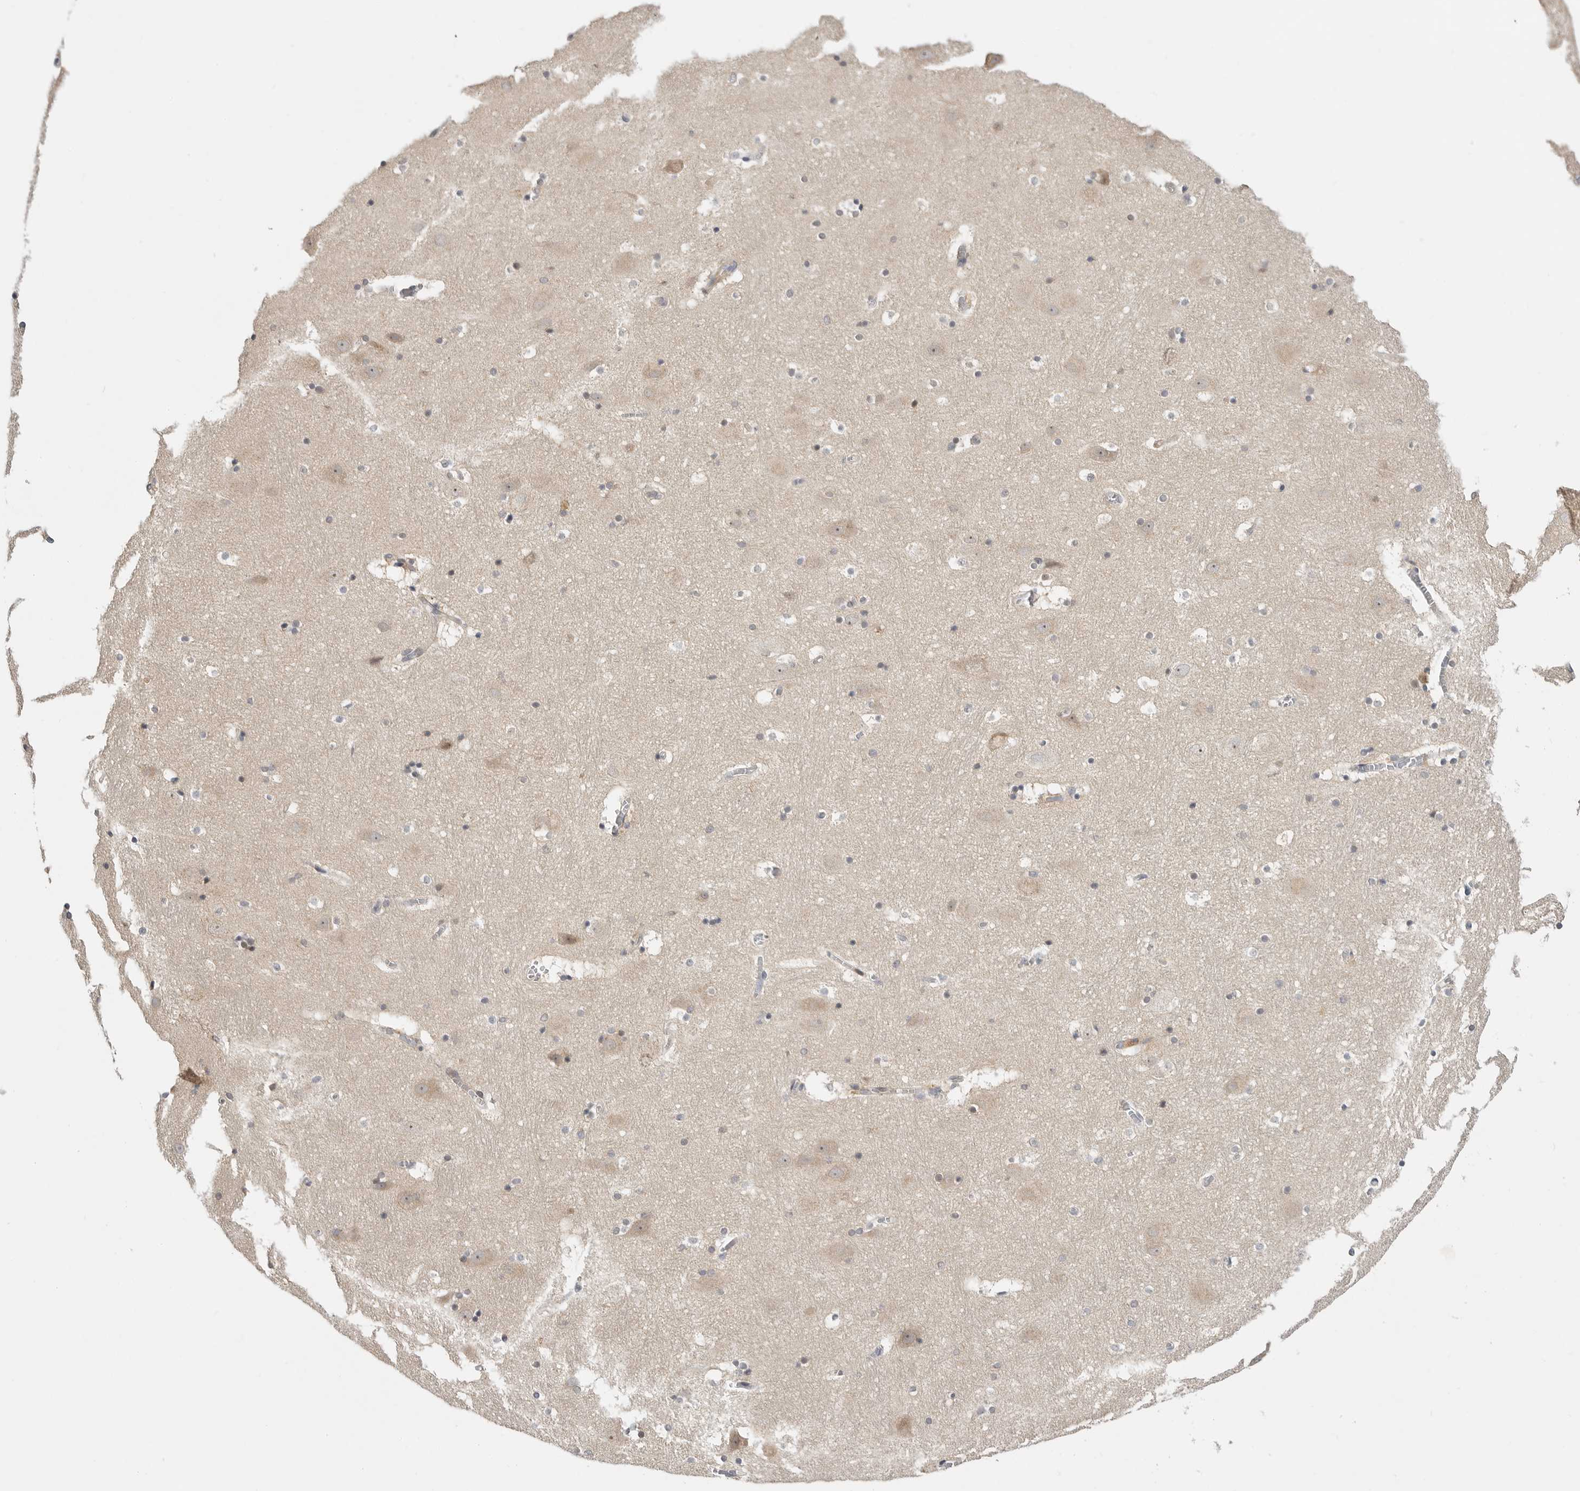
{"staining": {"intensity": "negative", "quantity": "none", "location": "none"}, "tissue": "hippocampus", "cell_type": "Glial cells", "image_type": "normal", "snomed": [{"axis": "morphology", "description": "Normal tissue, NOS"}, {"axis": "topography", "description": "Hippocampus"}], "caption": "The micrograph displays no significant staining in glial cells of hippocampus.", "gene": "CSNK1G3", "patient": {"sex": "male", "age": 45}}